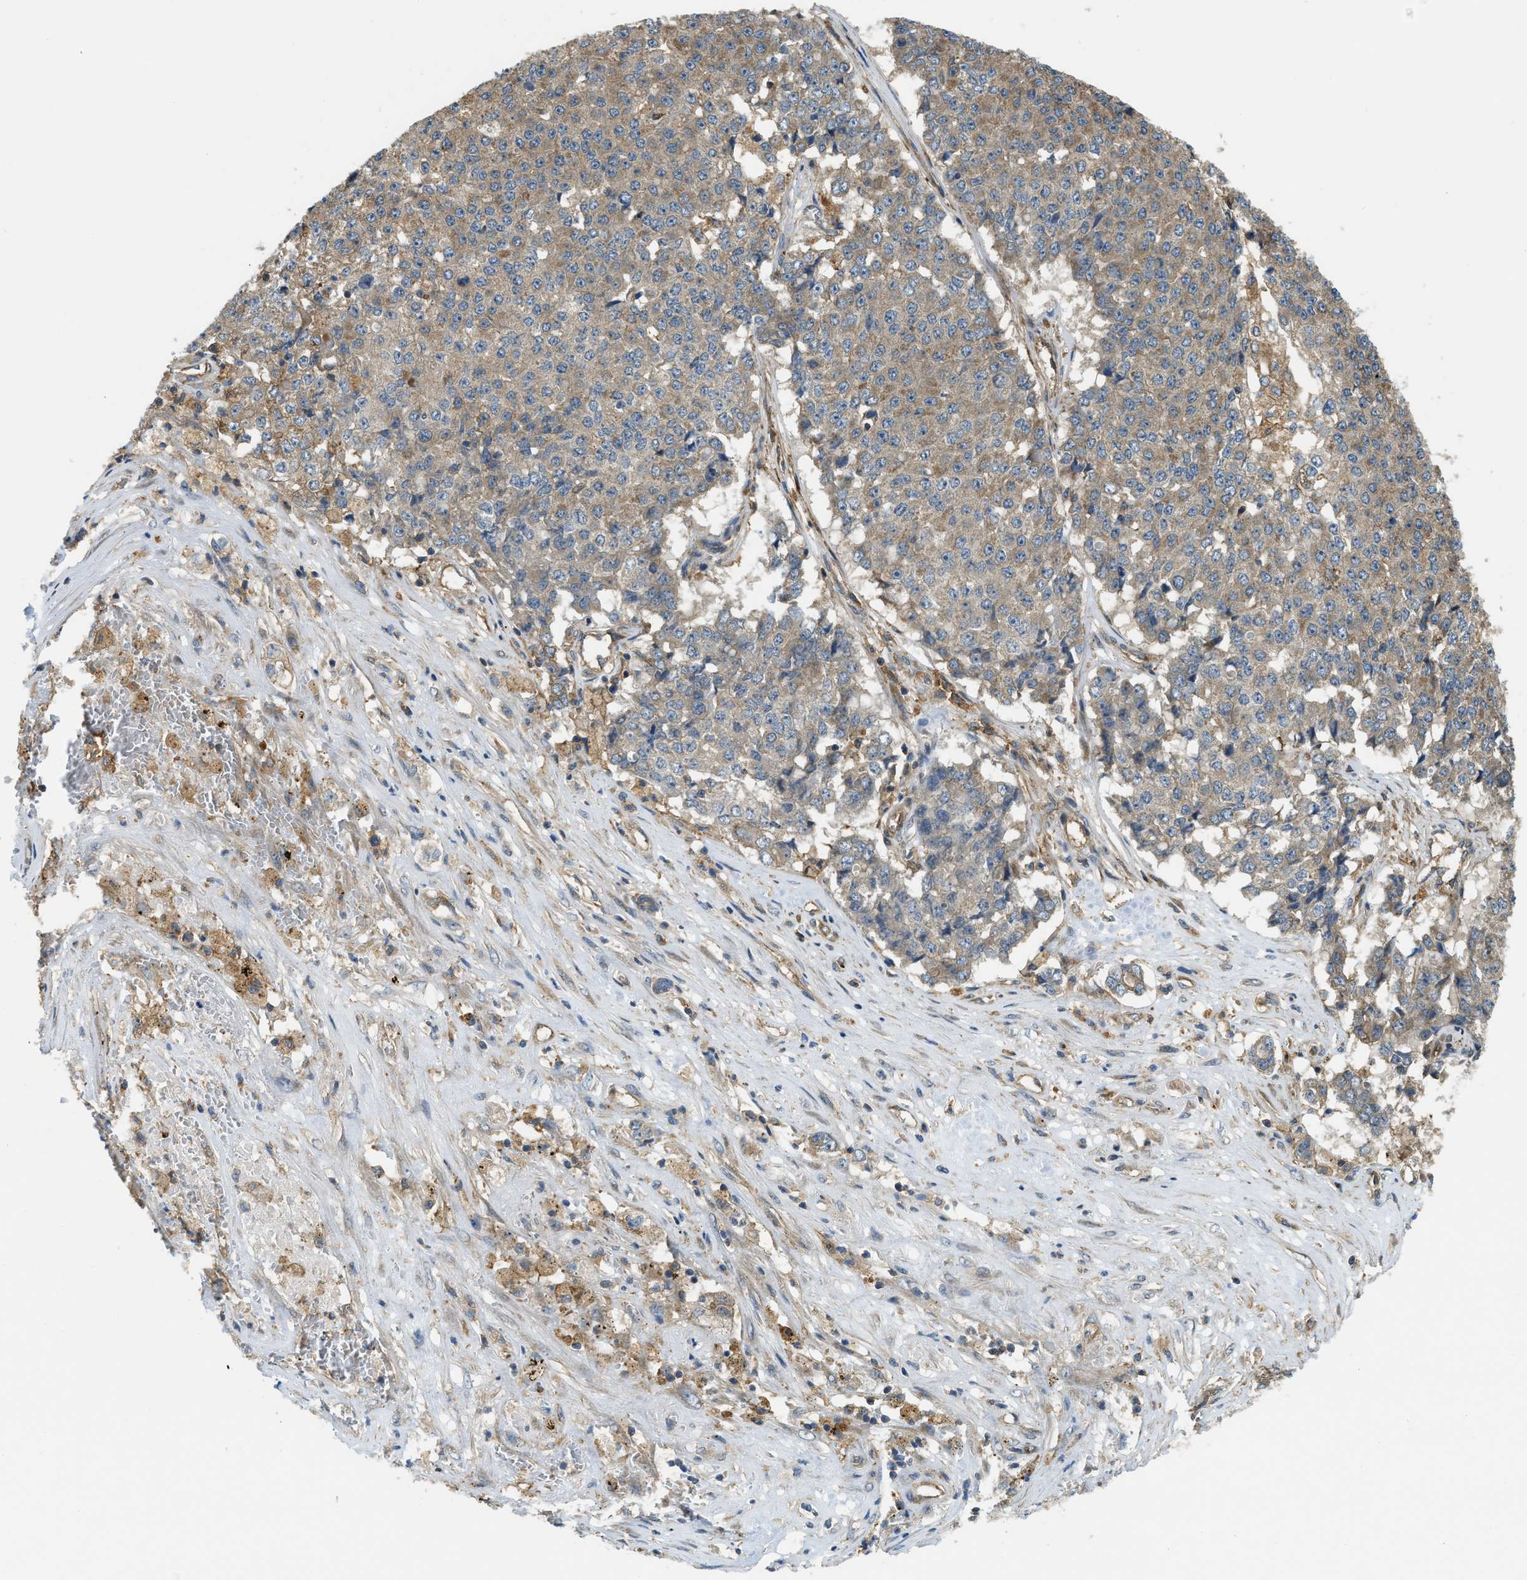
{"staining": {"intensity": "weak", "quantity": "25%-75%", "location": "cytoplasmic/membranous"}, "tissue": "pancreatic cancer", "cell_type": "Tumor cells", "image_type": "cancer", "snomed": [{"axis": "morphology", "description": "Adenocarcinoma, NOS"}, {"axis": "topography", "description": "Pancreas"}], "caption": "Tumor cells display weak cytoplasmic/membranous expression in about 25%-75% of cells in adenocarcinoma (pancreatic).", "gene": "BAG4", "patient": {"sex": "male", "age": 50}}